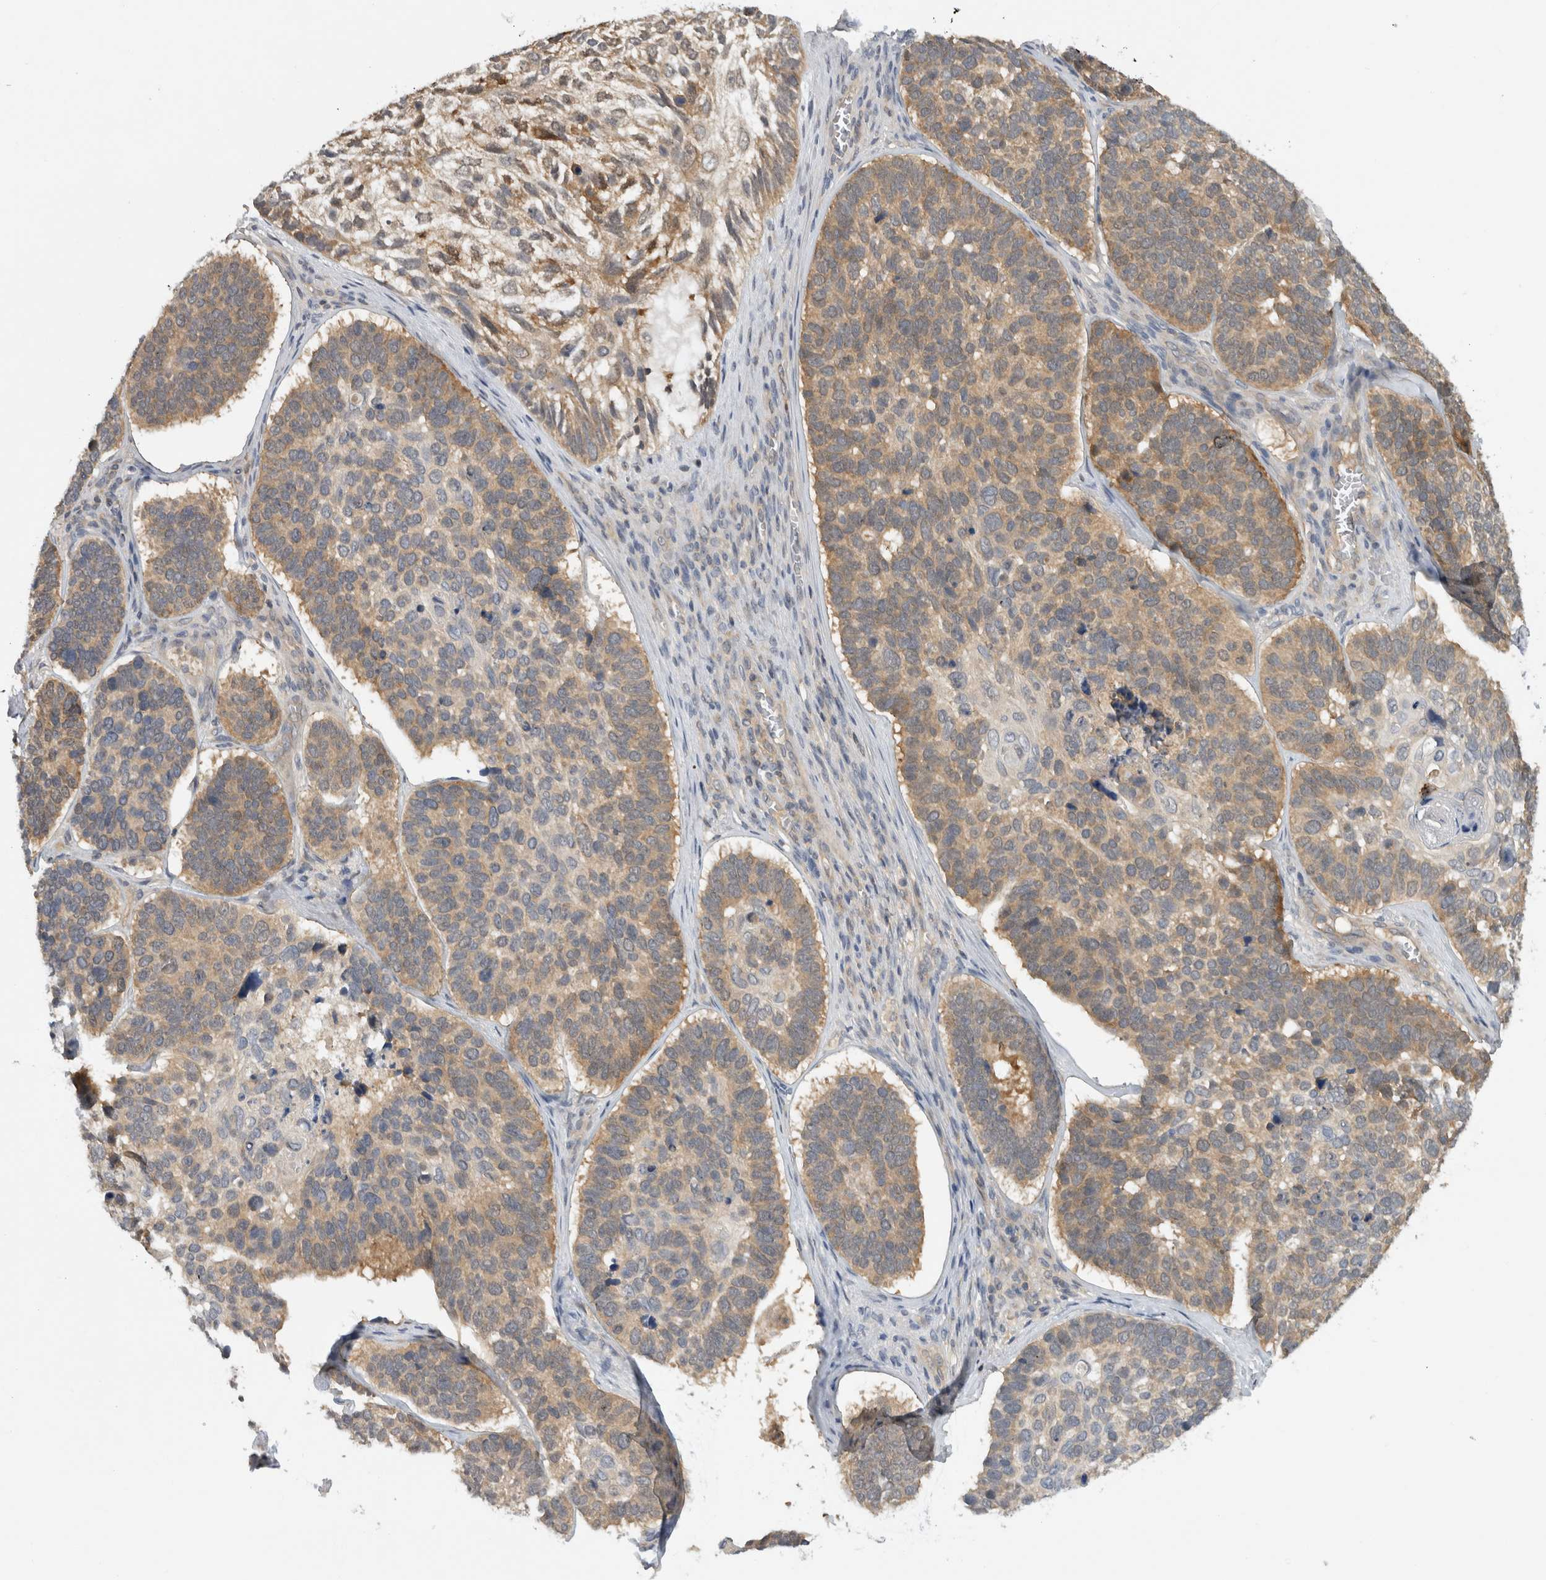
{"staining": {"intensity": "weak", "quantity": ">75%", "location": "cytoplasmic/membranous"}, "tissue": "skin cancer", "cell_type": "Tumor cells", "image_type": "cancer", "snomed": [{"axis": "morphology", "description": "Basal cell carcinoma"}, {"axis": "topography", "description": "Skin"}], "caption": "Skin basal cell carcinoma stained with a protein marker displays weak staining in tumor cells.", "gene": "AASDHPPT", "patient": {"sex": "male", "age": 62}}